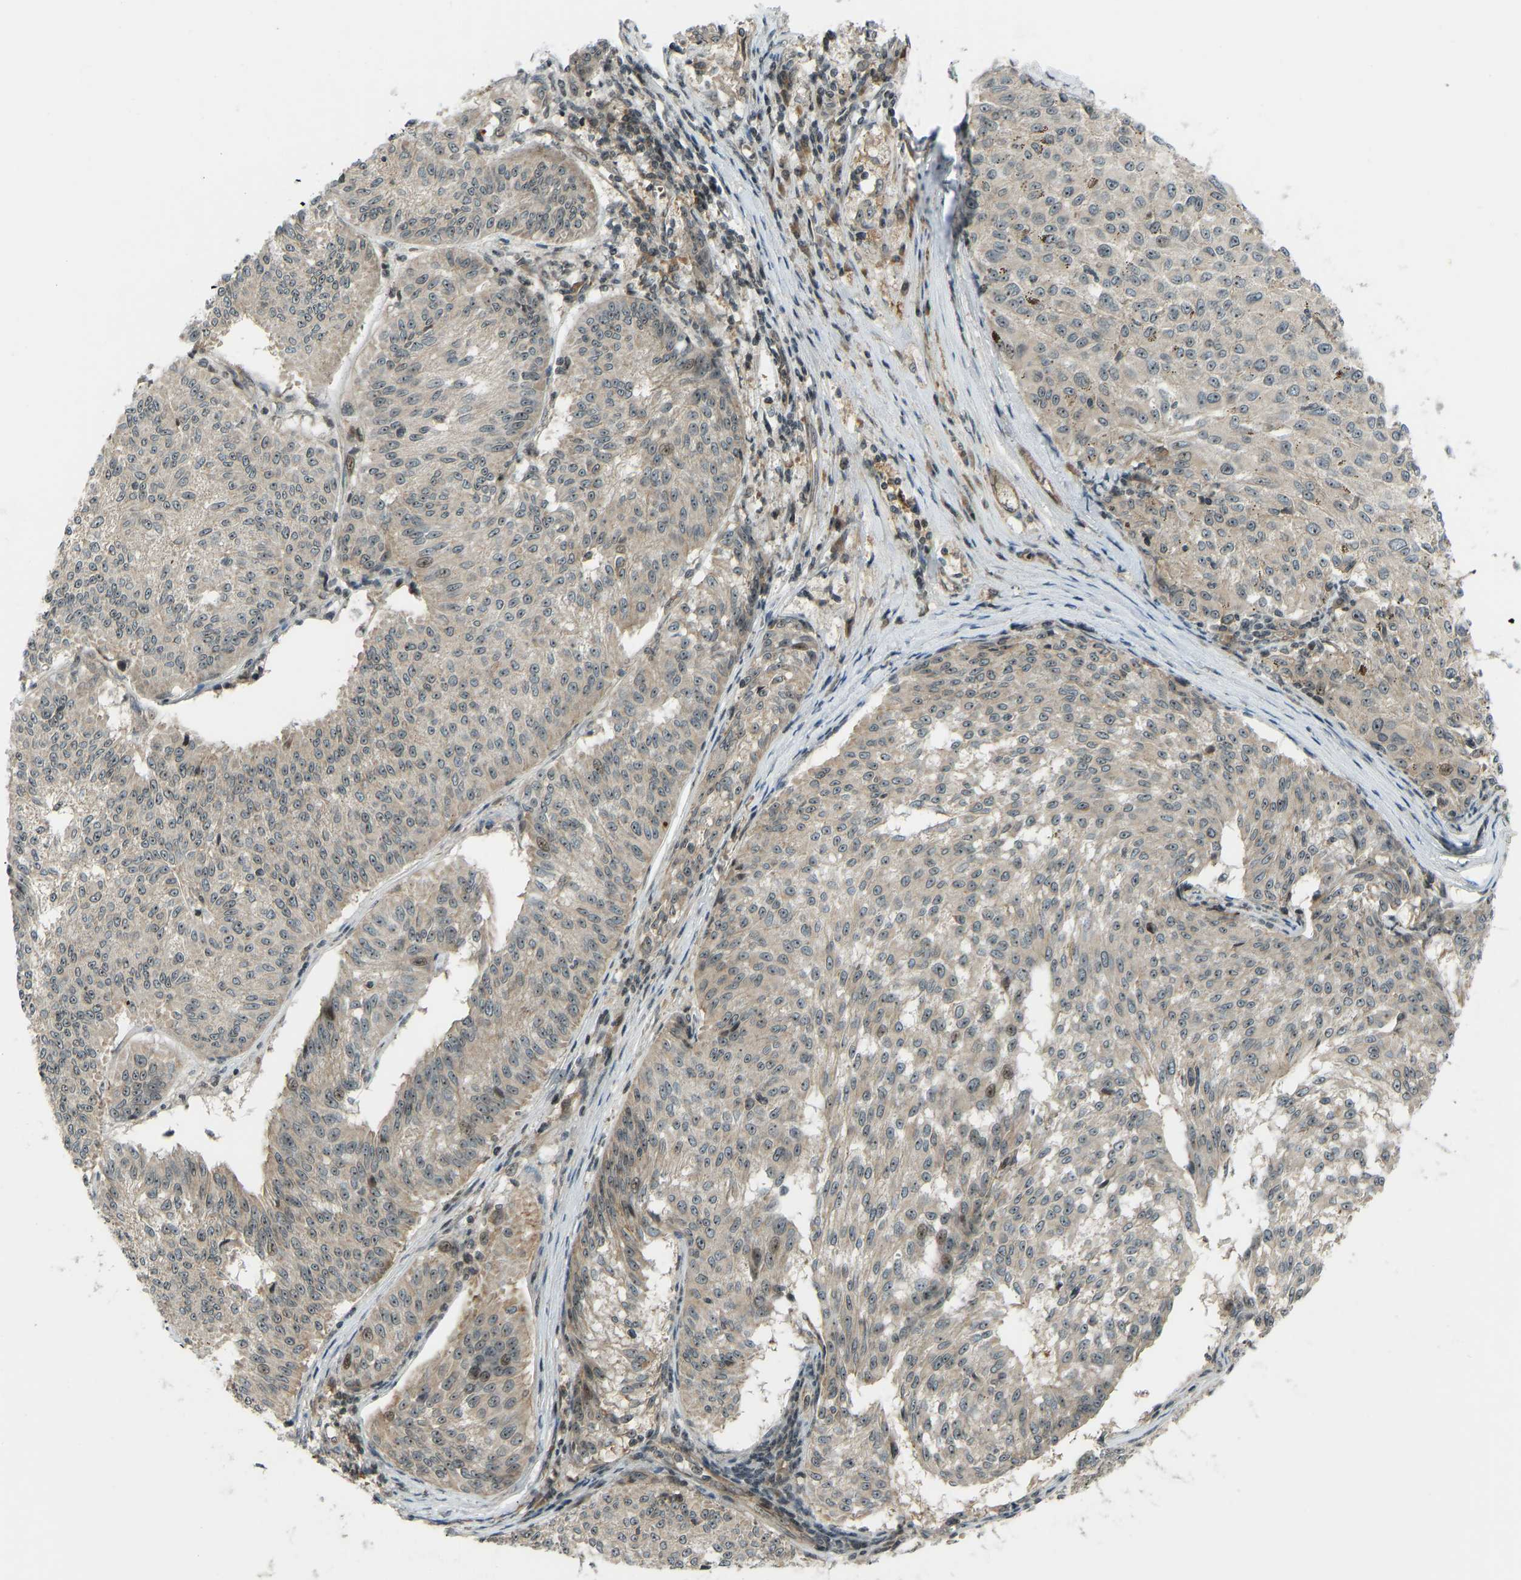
{"staining": {"intensity": "weak", "quantity": ">75%", "location": "cytoplasmic/membranous,nuclear"}, "tissue": "melanoma", "cell_type": "Tumor cells", "image_type": "cancer", "snomed": [{"axis": "morphology", "description": "Malignant melanoma, NOS"}, {"axis": "topography", "description": "Skin"}], "caption": "Immunohistochemical staining of malignant melanoma exhibits low levels of weak cytoplasmic/membranous and nuclear positivity in approximately >75% of tumor cells.", "gene": "SVOPL", "patient": {"sex": "female", "age": 72}}